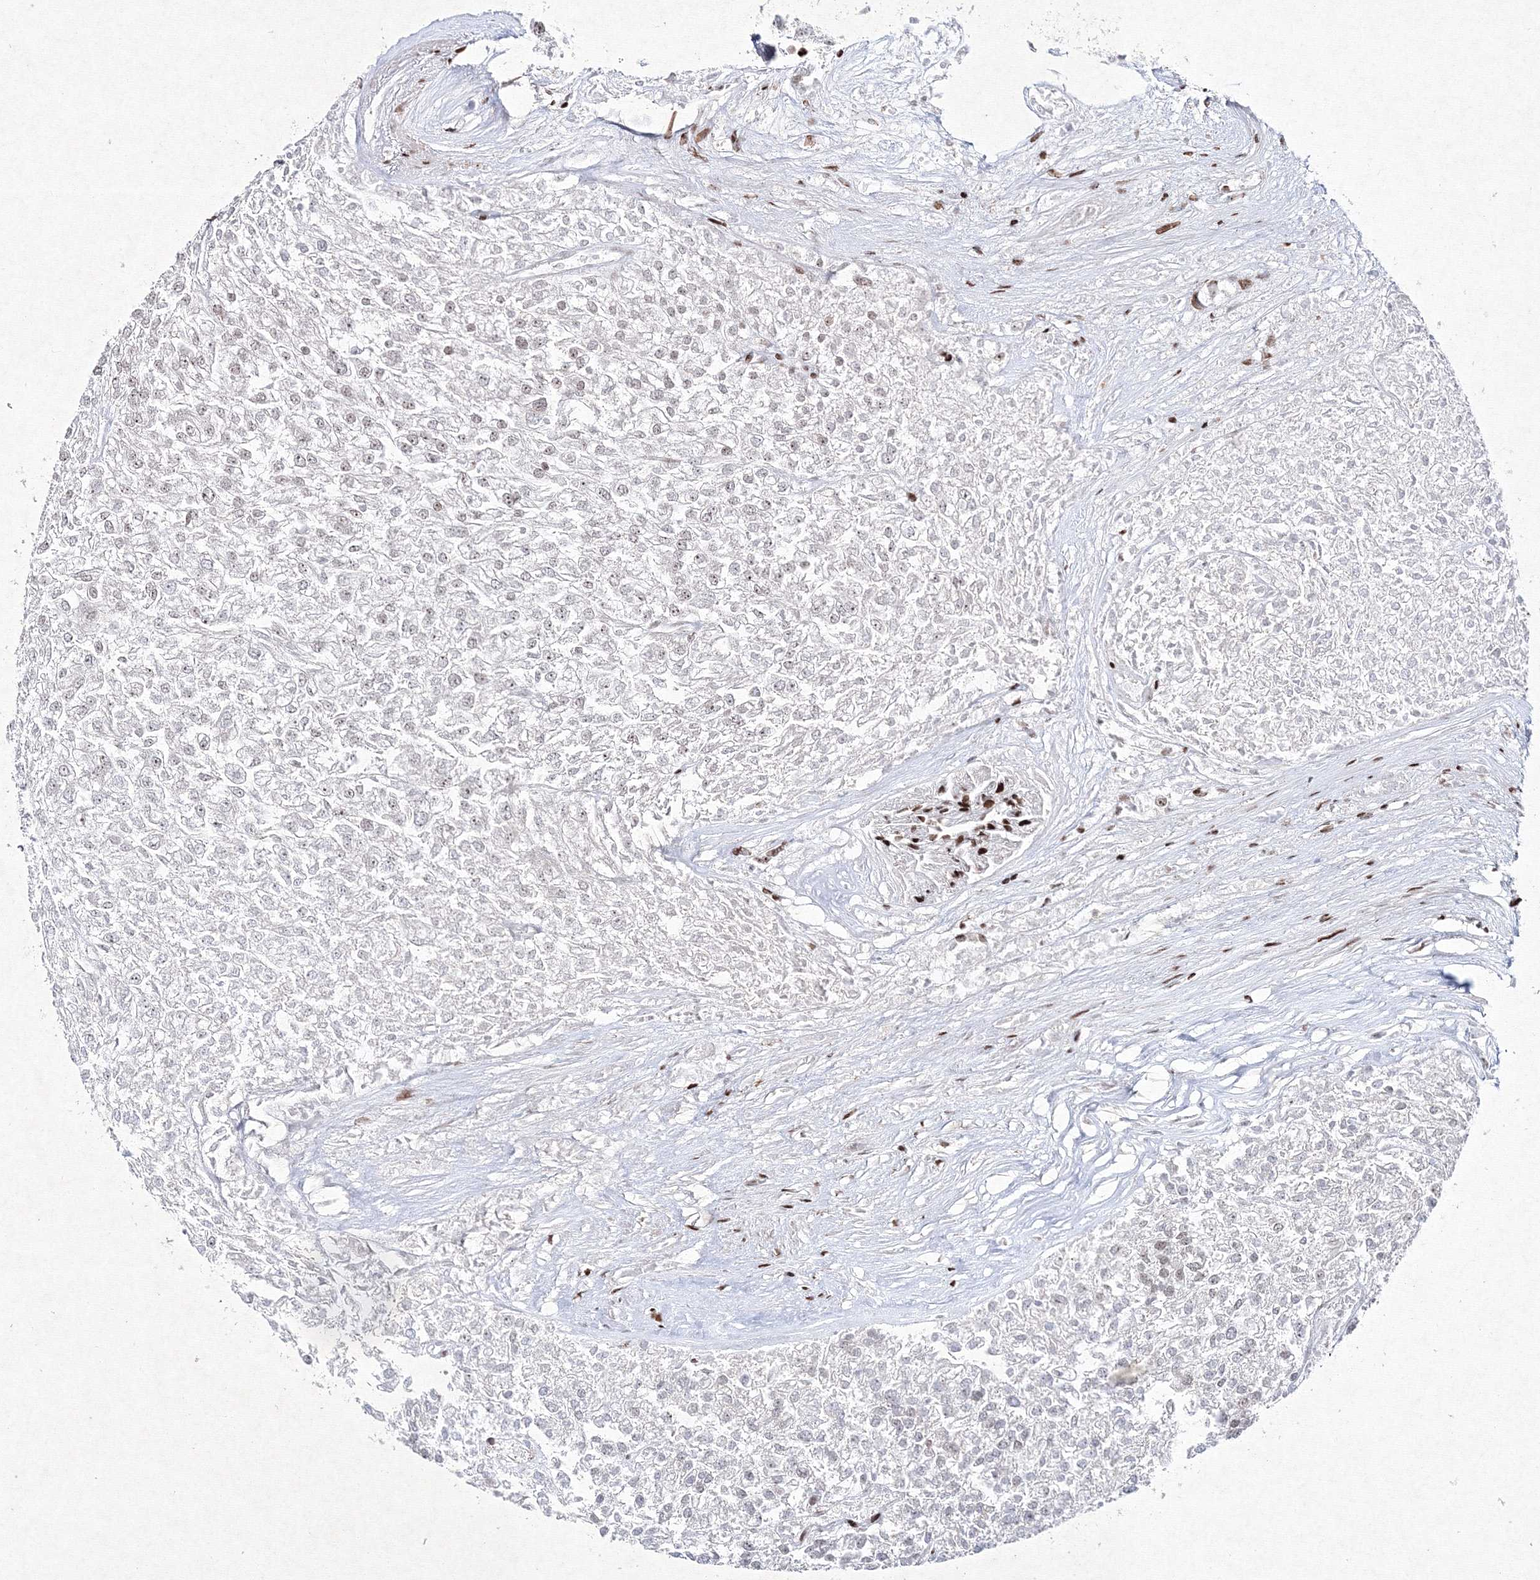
{"staining": {"intensity": "negative", "quantity": "none", "location": "none"}, "tissue": "renal cancer", "cell_type": "Tumor cells", "image_type": "cancer", "snomed": [{"axis": "morphology", "description": "Adenocarcinoma, NOS"}, {"axis": "topography", "description": "Kidney"}], "caption": "This is a image of immunohistochemistry staining of renal cancer, which shows no expression in tumor cells. (Brightfield microscopy of DAB immunohistochemistry (IHC) at high magnification).", "gene": "SMIM29", "patient": {"sex": "female", "age": 54}}